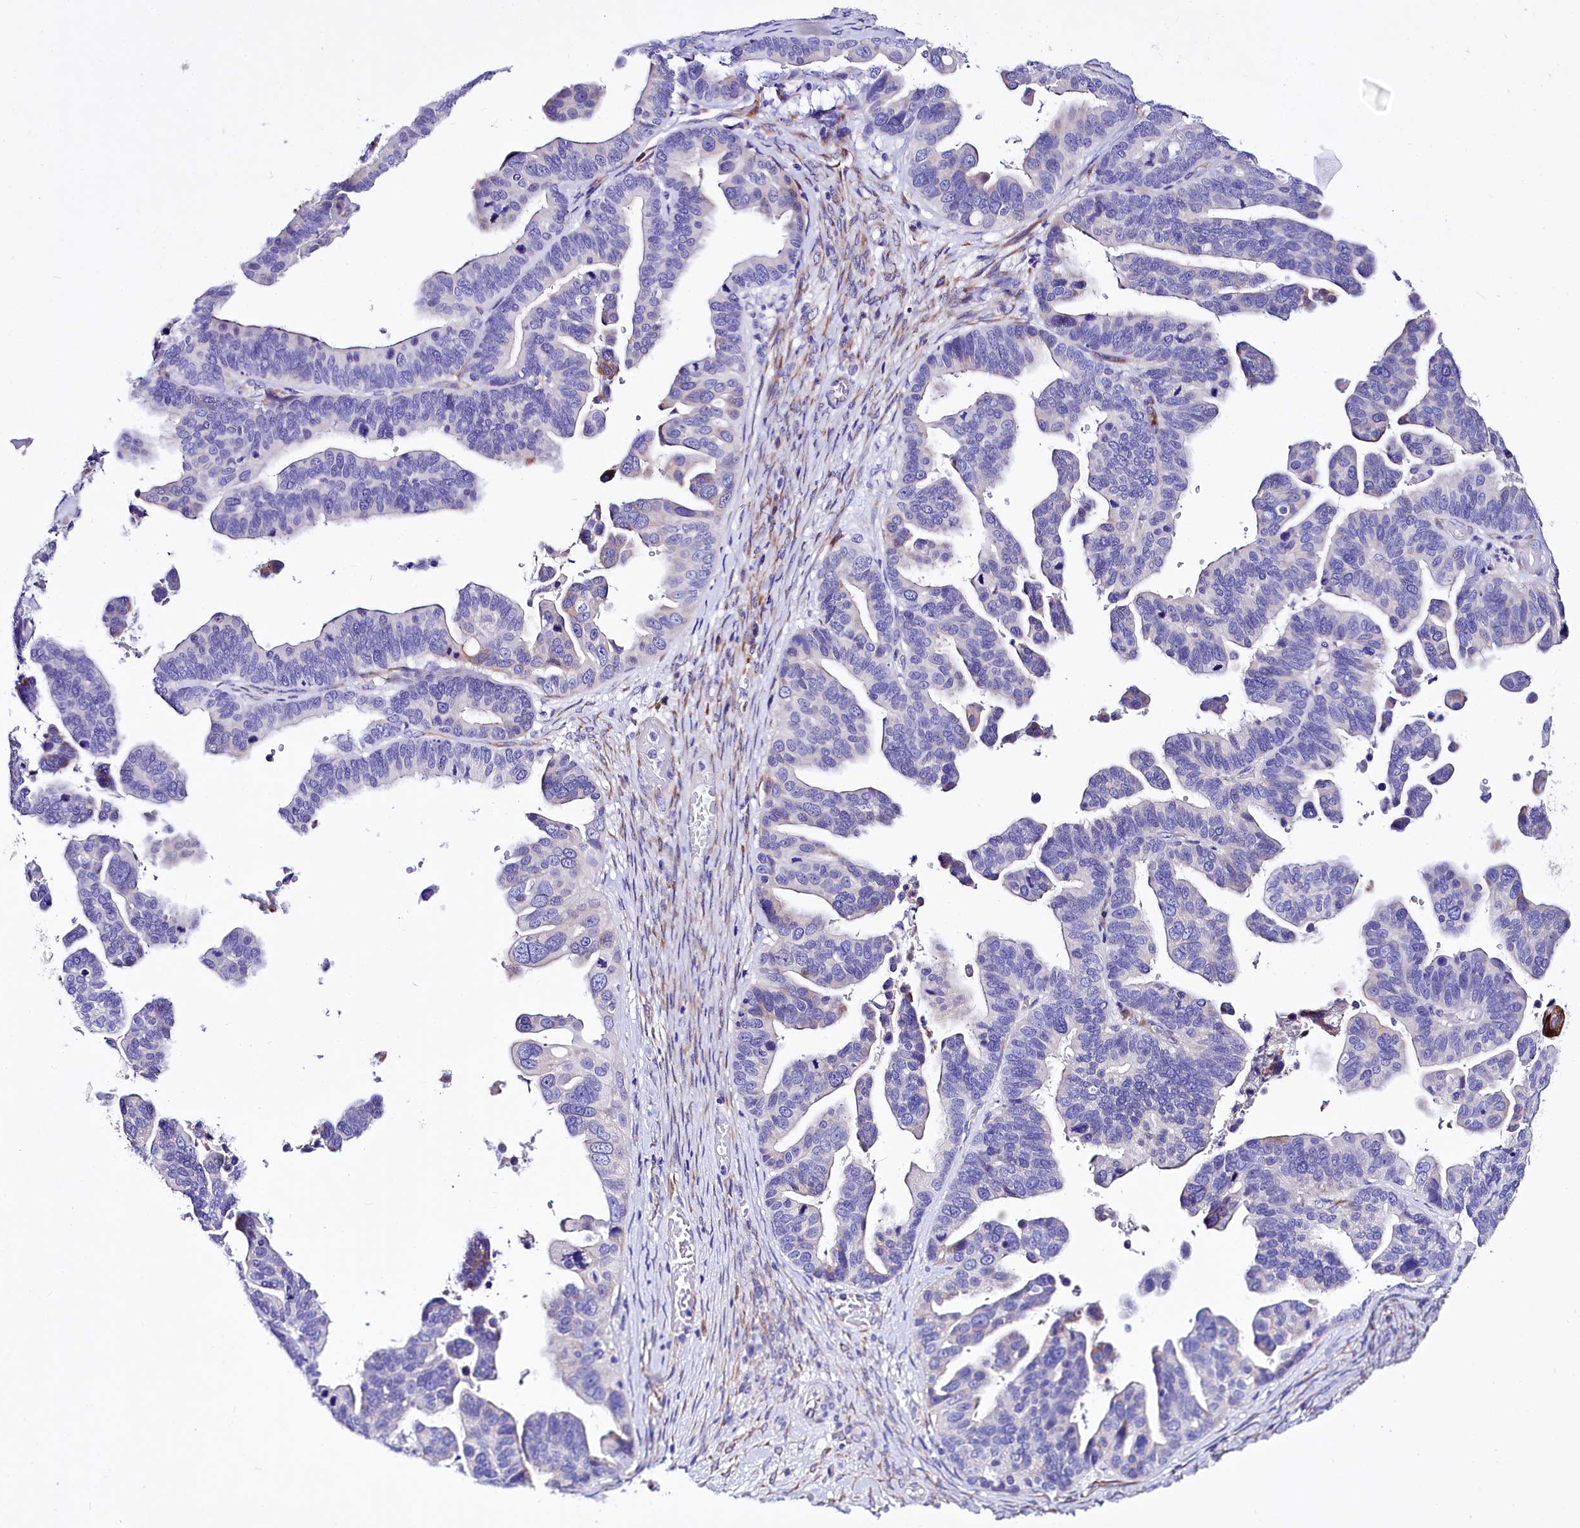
{"staining": {"intensity": "negative", "quantity": "none", "location": "none"}, "tissue": "ovarian cancer", "cell_type": "Tumor cells", "image_type": "cancer", "snomed": [{"axis": "morphology", "description": "Cystadenocarcinoma, serous, NOS"}, {"axis": "topography", "description": "Ovary"}], "caption": "This is an immunohistochemistry image of human ovarian serous cystadenocarcinoma. There is no expression in tumor cells.", "gene": "A2ML1", "patient": {"sex": "female", "age": 56}}